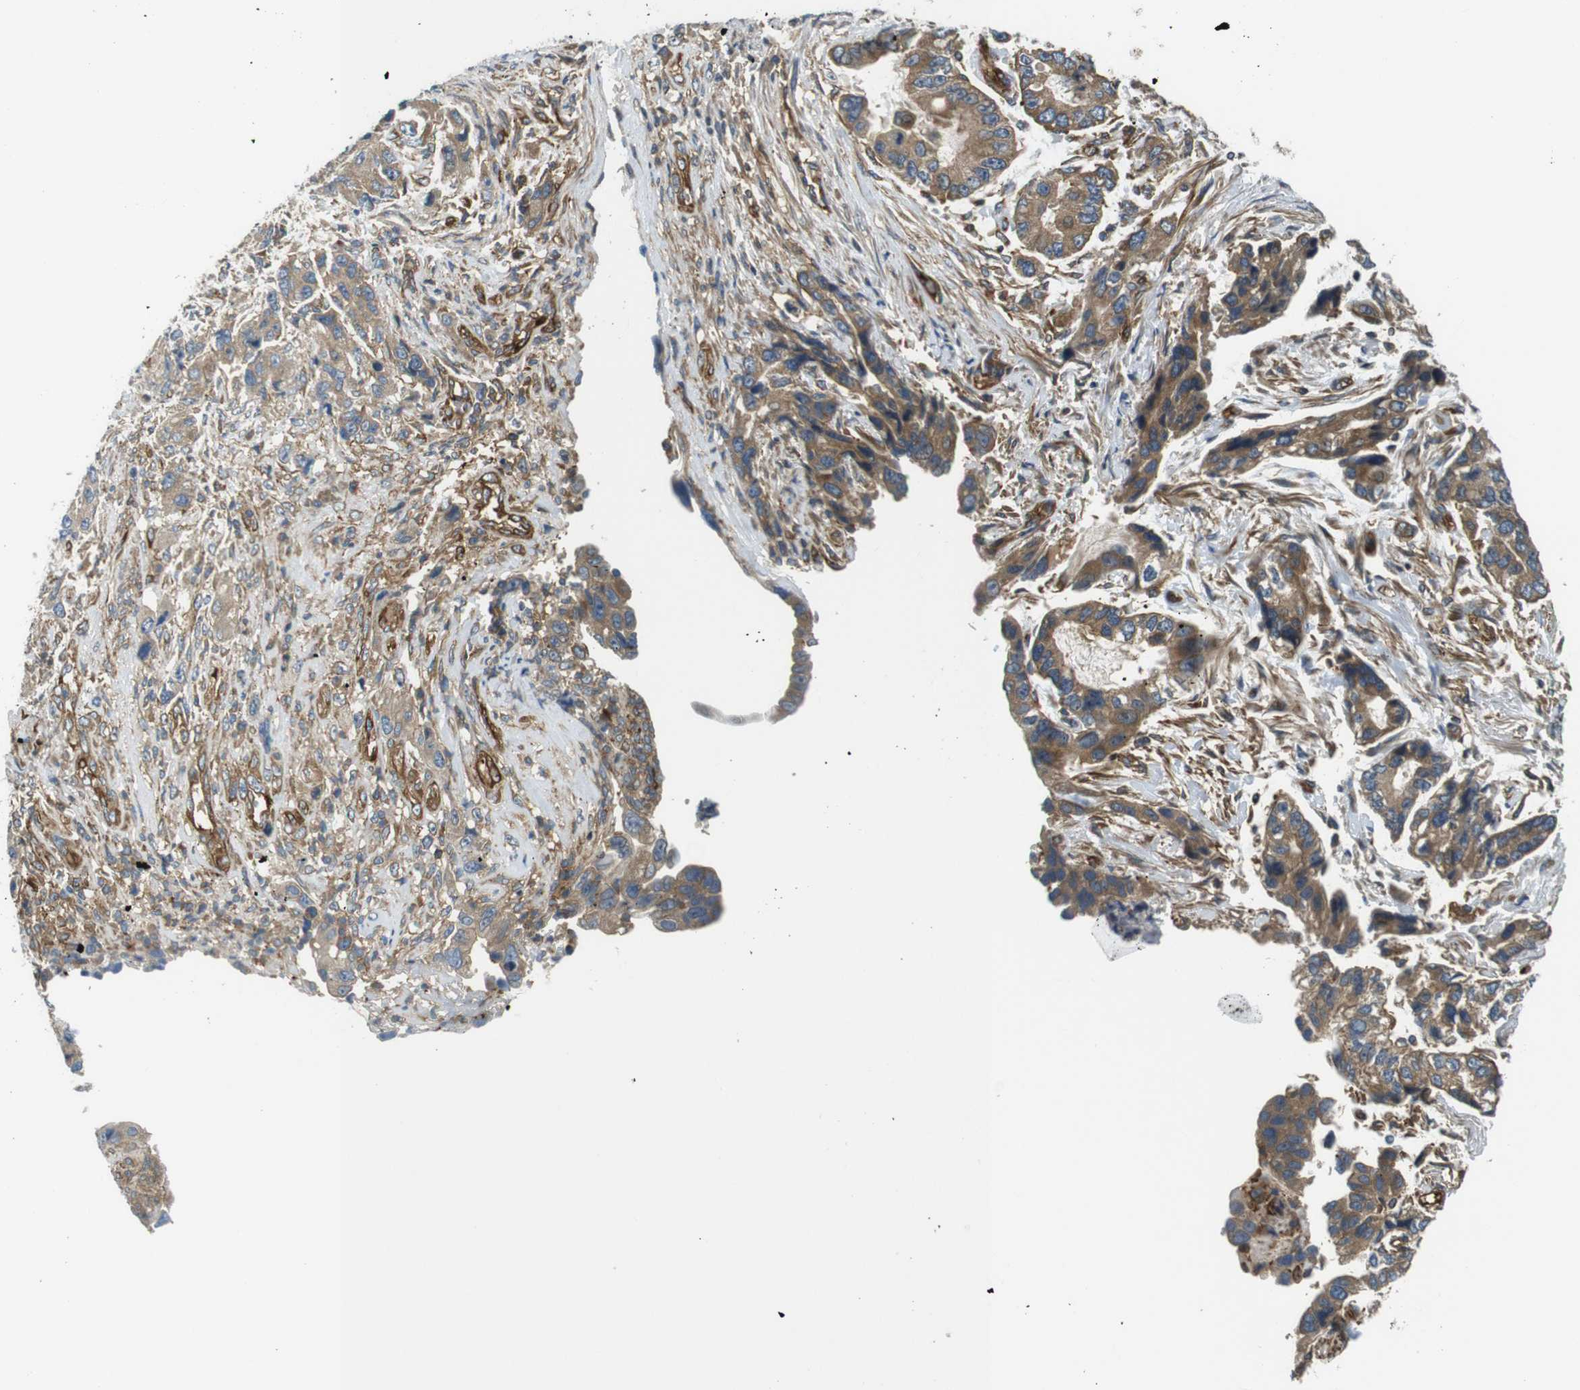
{"staining": {"intensity": "moderate", "quantity": ">75%", "location": "cytoplasmic/membranous"}, "tissue": "stomach cancer", "cell_type": "Tumor cells", "image_type": "cancer", "snomed": [{"axis": "morphology", "description": "Adenocarcinoma, NOS"}, {"axis": "topography", "description": "Stomach, lower"}], "caption": "Stomach cancer (adenocarcinoma) stained for a protein shows moderate cytoplasmic/membranous positivity in tumor cells. (DAB = brown stain, brightfield microscopy at high magnification).", "gene": "TSC1", "patient": {"sex": "female", "age": 93}}